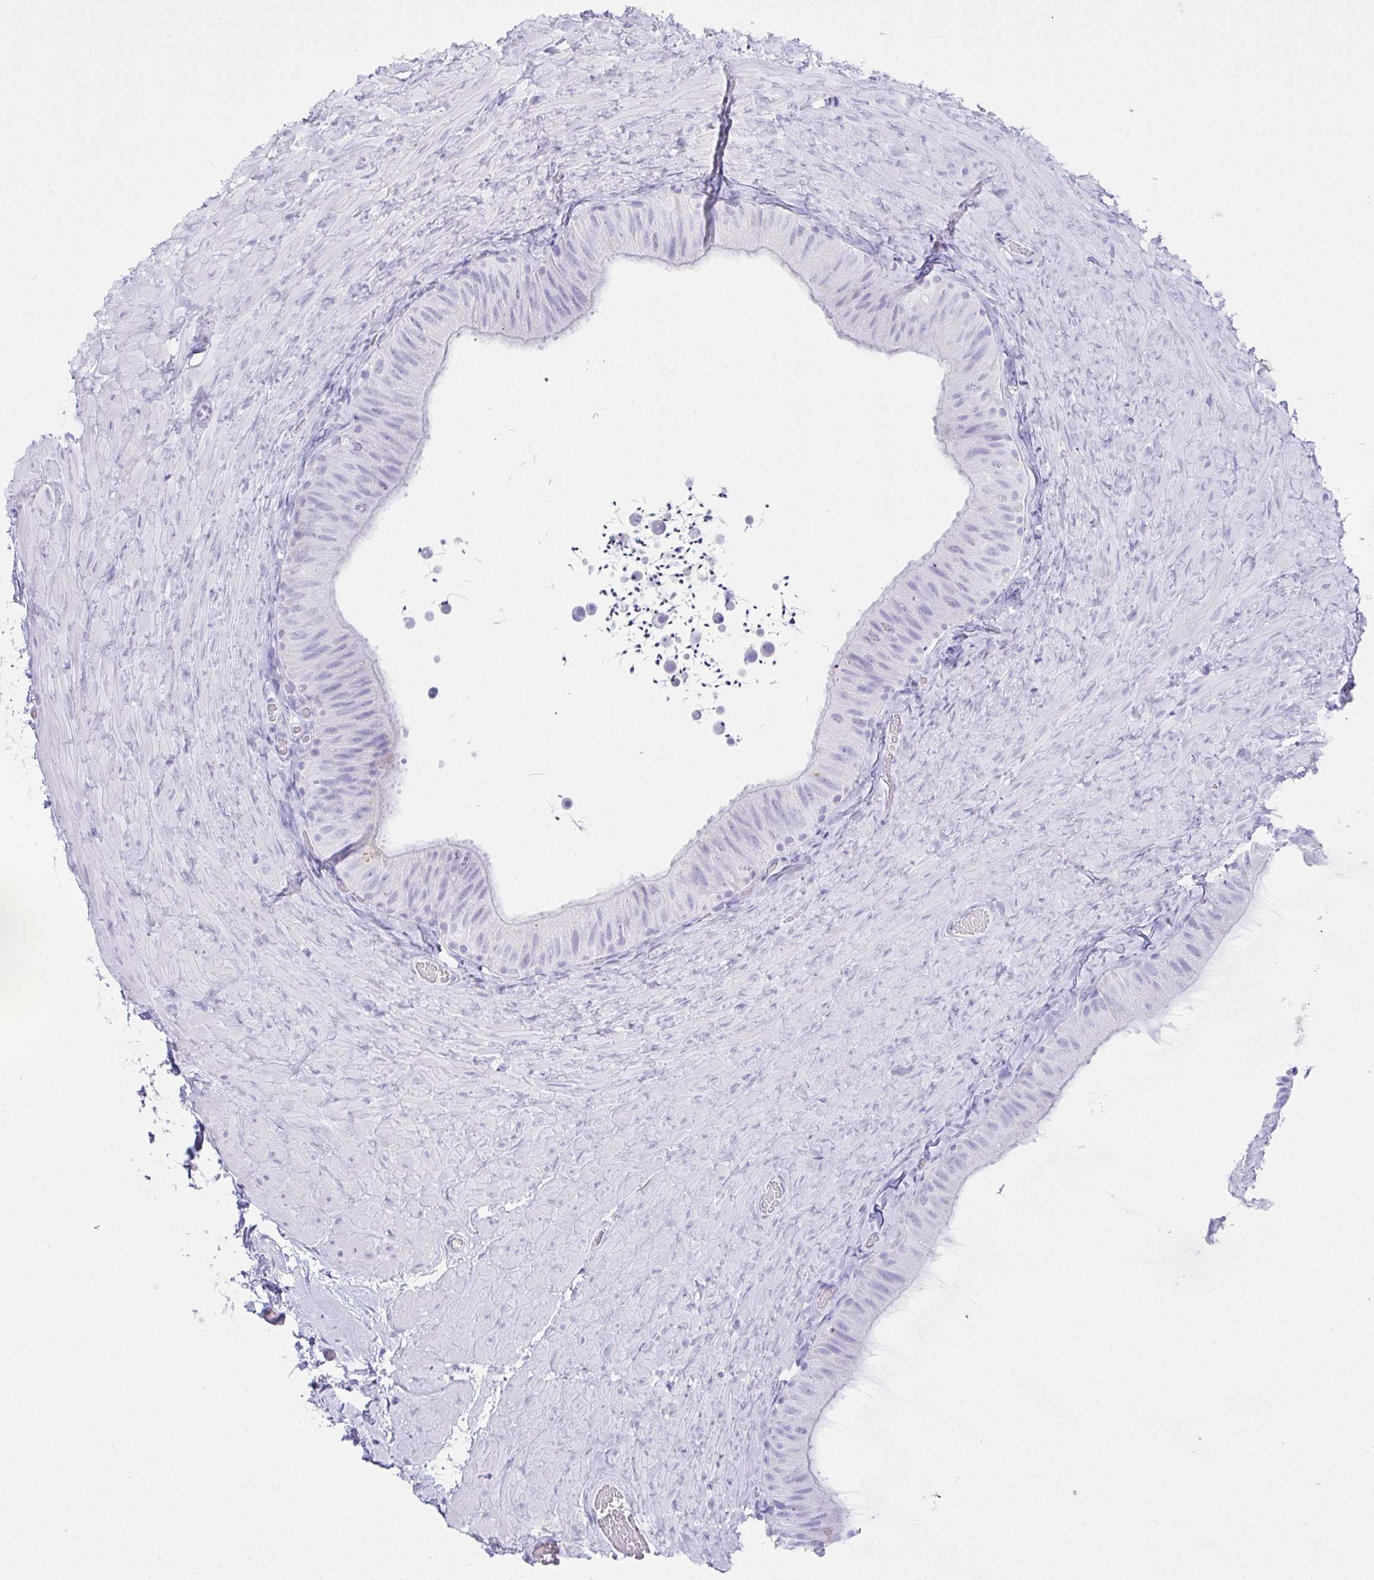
{"staining": {"intensity": "negative", "quantity": "none", "location": "none"}, "tissue": "epididymis", "cell_type": "Glandular cells", "image_type": "normal", "snomed": [{"axis": "morphology", "description": "Normal tissue, NOS"}, {"axis": "topography", "description": "Epididymis, spermatic cord, NOS"}, {"axis": "topography", "description": "Epididymis"}], "caption": "DAB (3,3'-diaminobenzidine) immunohistochemical staining of unremarkable epididymis reveals no significant expression in glandular cells. (DAB immunohistochemistry (IHC) with hematoxylin counter stain).", "gene": "CDADC1", "patient": {"sex": "male", "age": 31}}